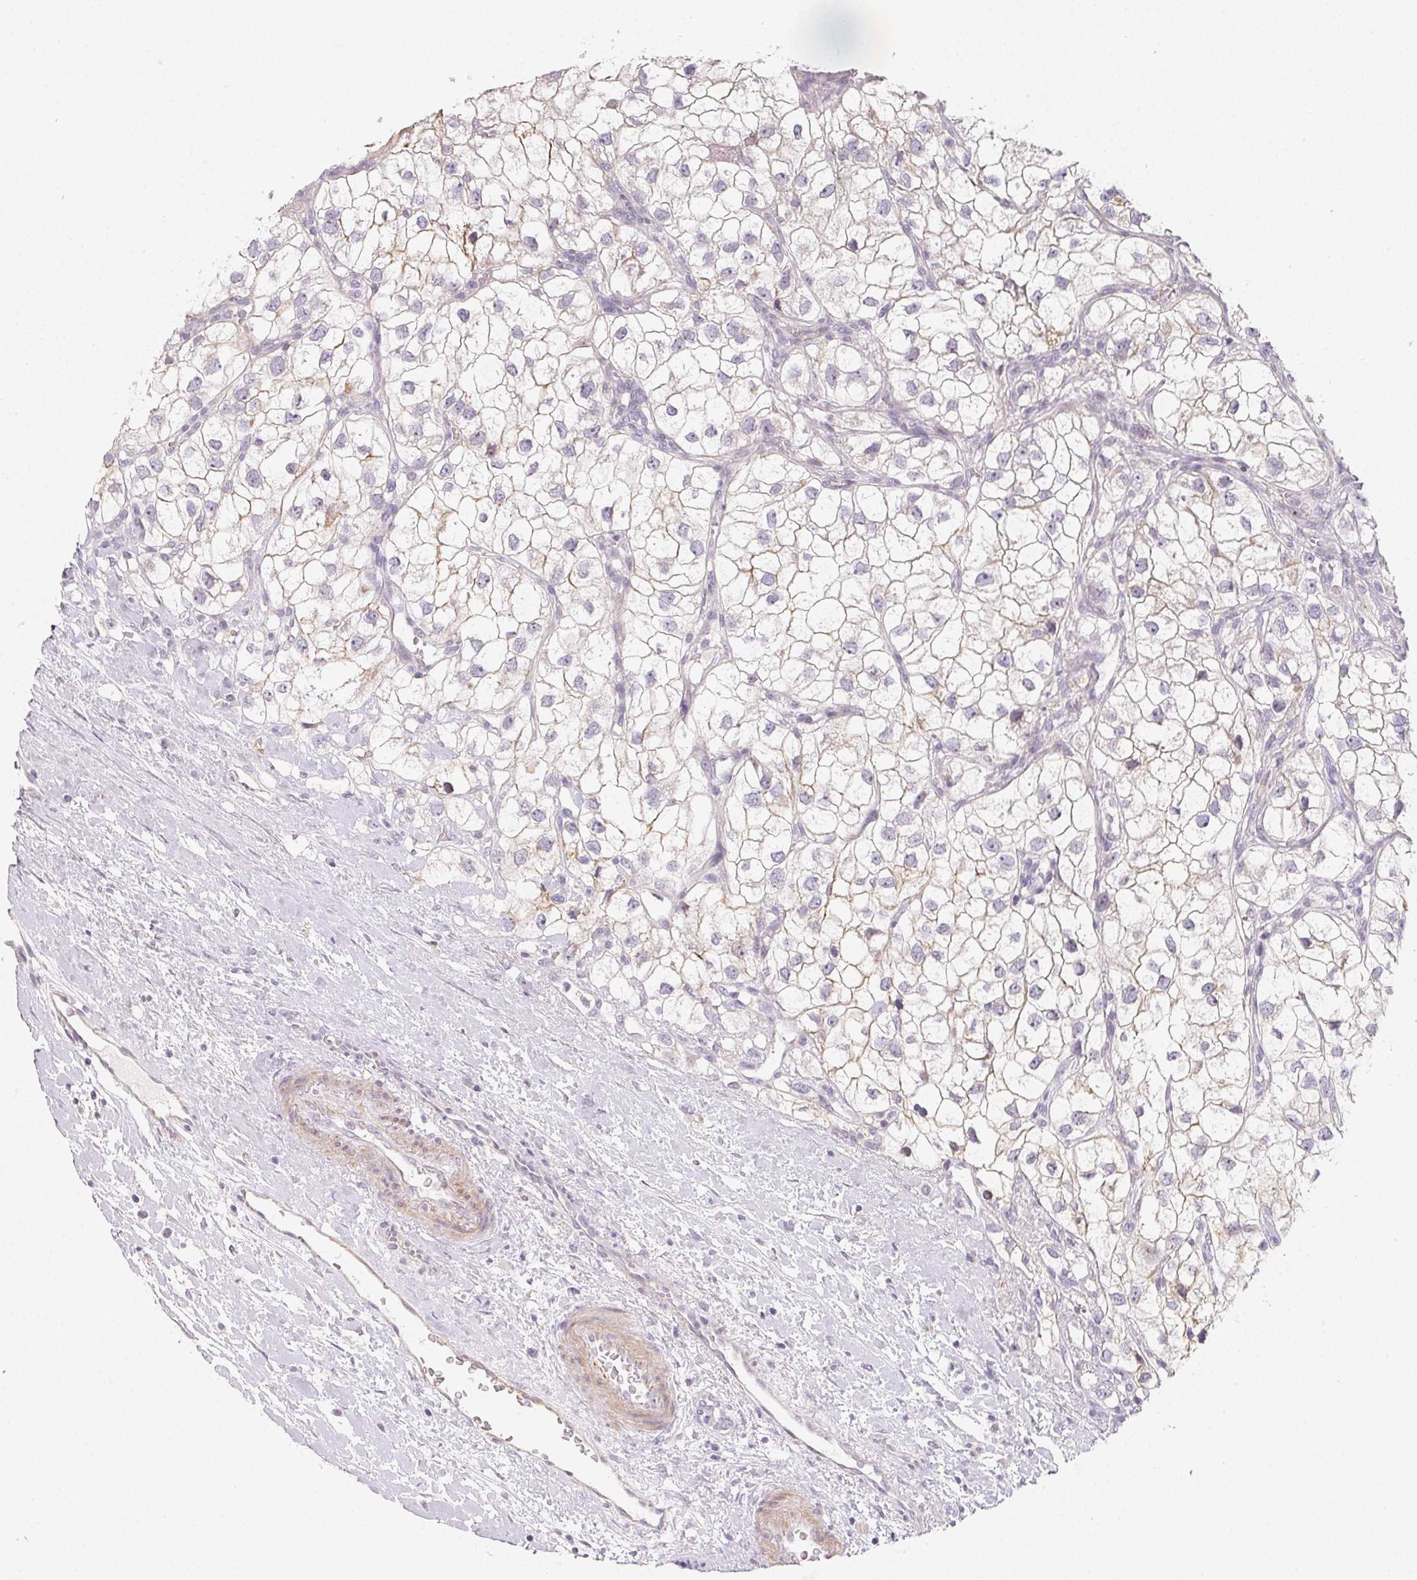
{"staining": {"intensity": "negative", "quantity": "none", "location": "none"}, "tissue": "renal cancer", "cell_type": "Tumor cells", "image_type": "cancer", "snomed": [{"axis": "morphology", "description": "Adenocarcinoma, NOS"}, {"axis": "topography", "description": "Kidney"}], "caption": "High magnification brightfield microscopy of renal cancer stained with DAB (brown) and counterstained with hematoxylin (blue): tumor cells show no significant positivity. Brightfield microscopy of immunohistochemistry stained with DAB (brown) and hematoxylin (blue), captured at high magnification.", "gene": "LRRC23", "patient": {"sex": "male", "age": 59}}